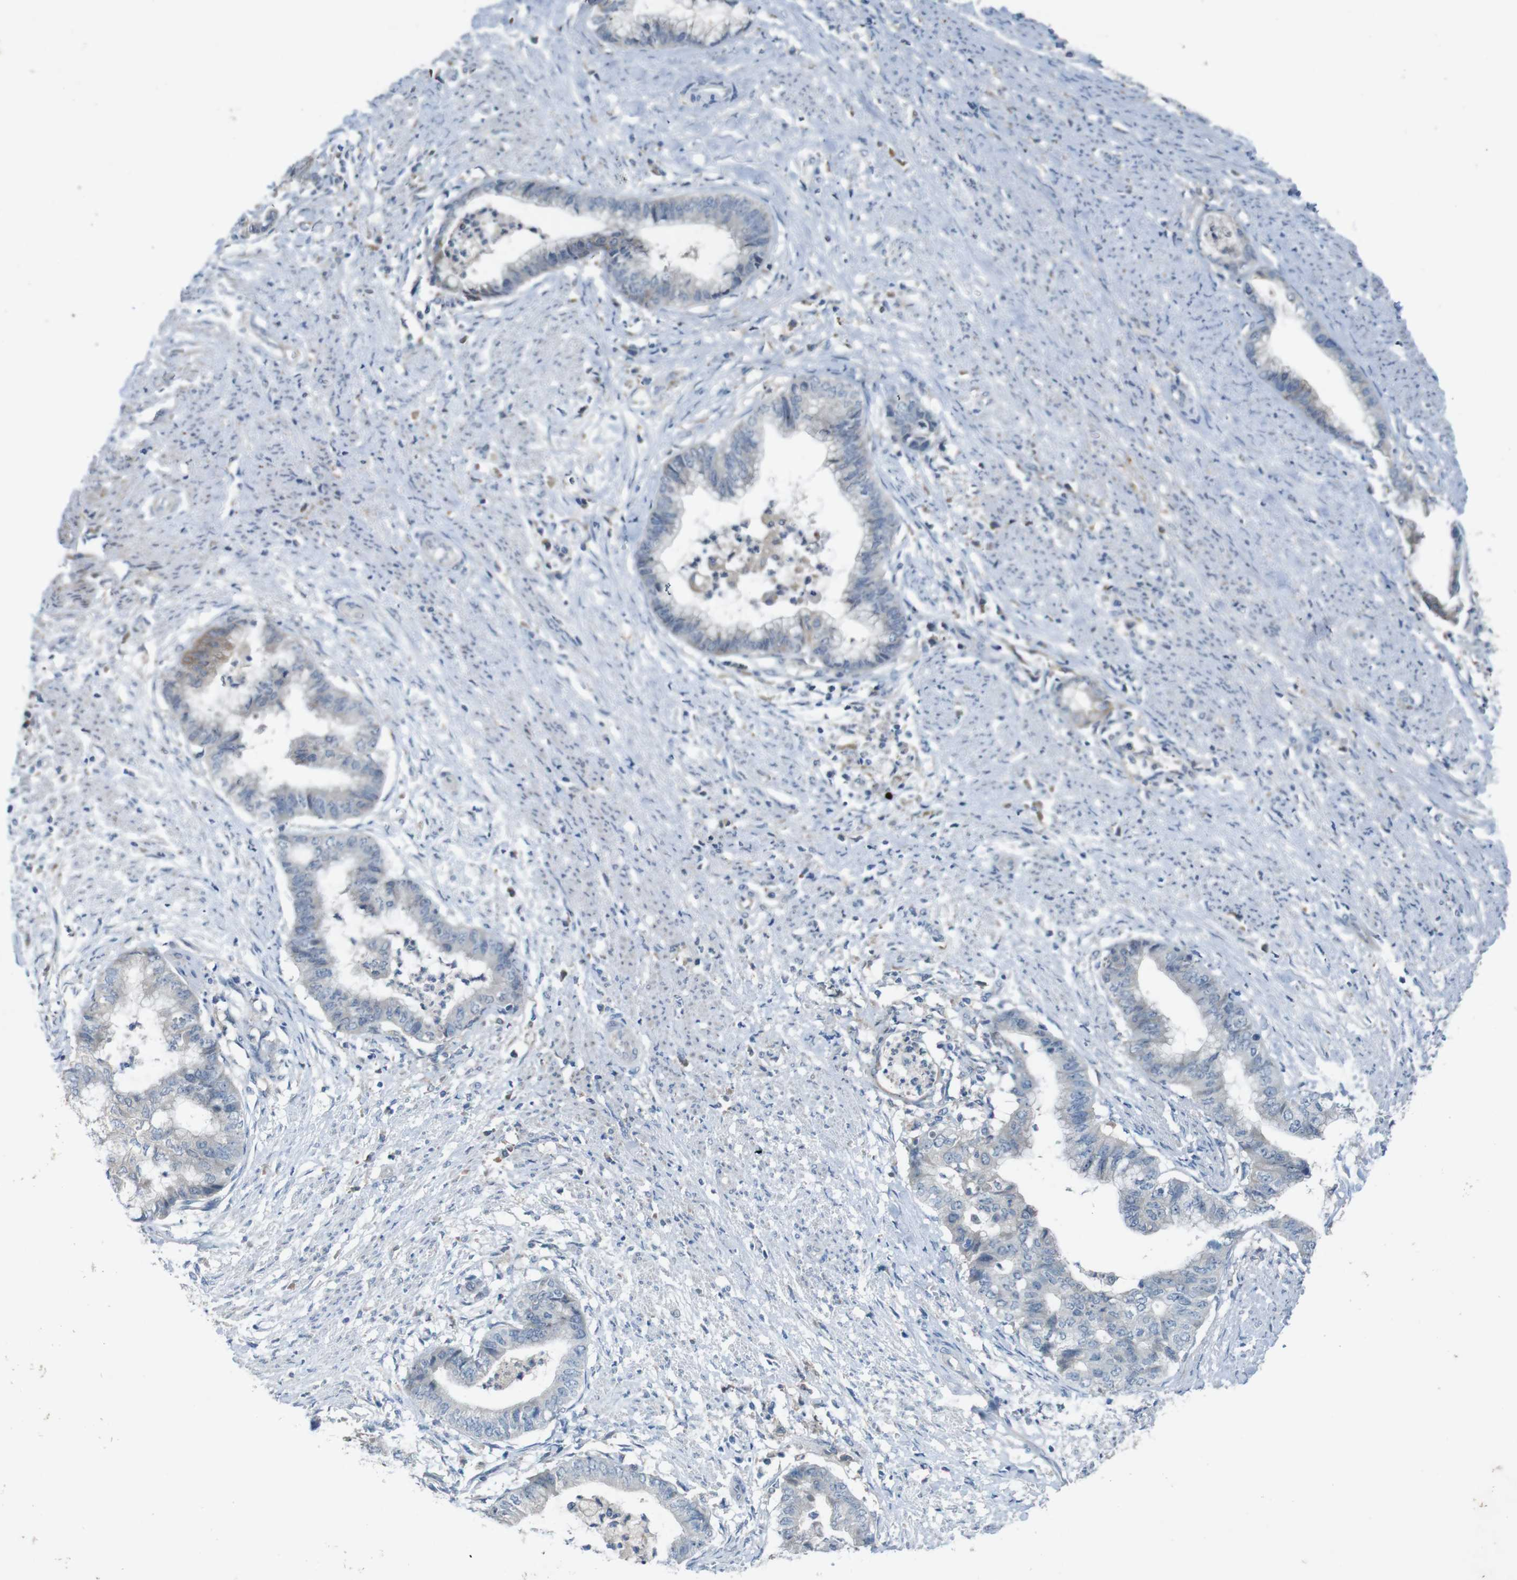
{"staining": {"intensity": "weak", "quantity": "<25%", "location": "cytoplasmic/membranous"}, "tissue": "endometrial cancer", "cell_type": "Tumor cells", "image_type": "cancer", "snomed": [{"axis": "morphology", "description": "Necrosis, NOS"}, {"axis": "morphology", "description": "Adenocarcinoma, NOS"}, {"axis": "topography", "description": "Endometrium"}], "caption": "There is no significant positivity in tumor cells of endometrial adenocarcinoma.", "gene": "MOGAT3", "patient": {"sex": "female", "age": 79}}